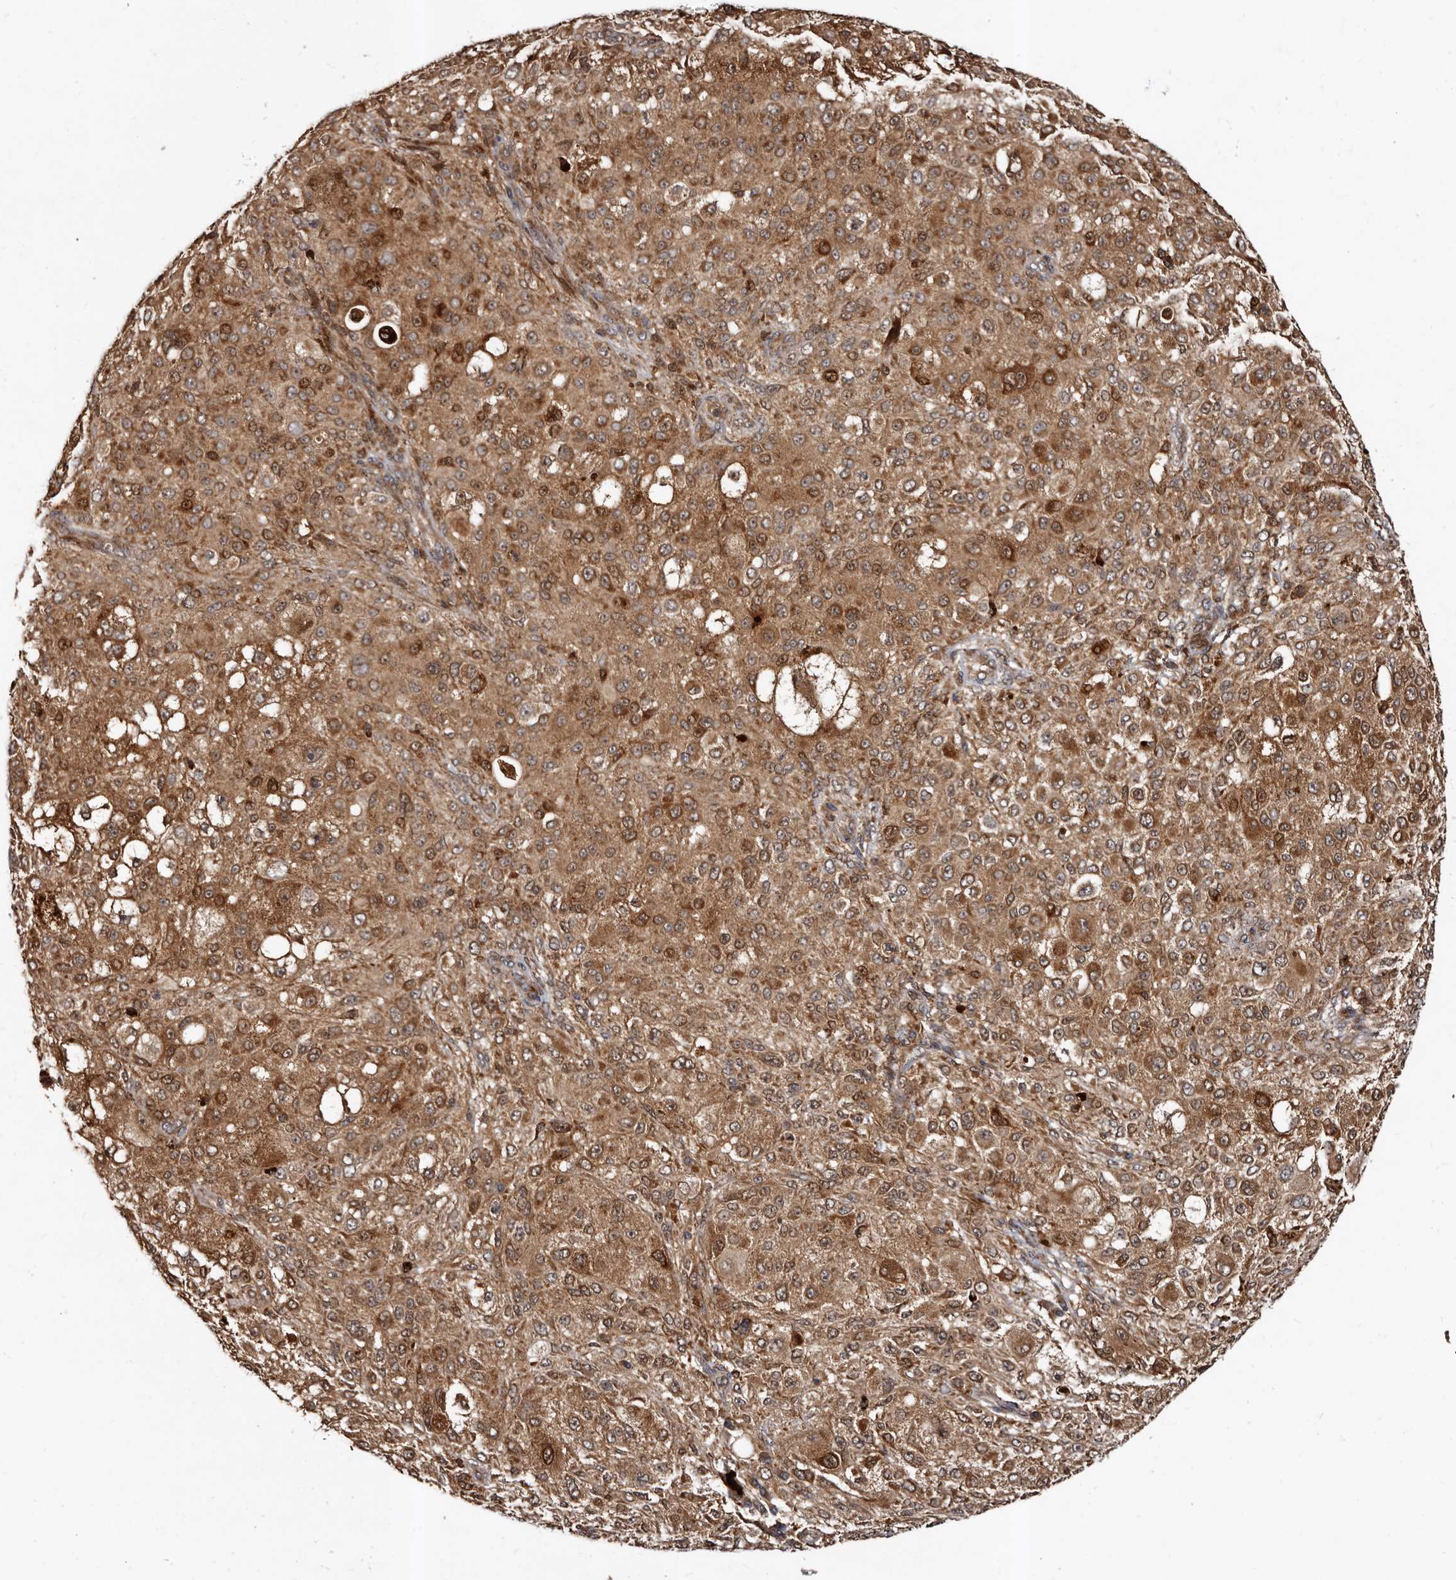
{"staining": {"intensity": "moderate", "quantity": ">75%", "location": "cytoplasmic/membranous"}, "tissue": "melanoma", "cell_type": "Tumor cells", "image_type": "cancer", "snomed": [{"axis": "morphology", "description": "Necrosis, NOS"}, {"axis": "morphology", "description": "Malignant melanoma, NOS"}, {"axis": "topography", "description": "Skin"}], "caption": "IHC photomicrograph of melanoma stained for a protein (brown), which shows medium levels of moderate cytoplasmic/membranous staining in about >75% of tumor cells.", "gene": "BAX", "patient": {"sex": "female", "age": 87}}